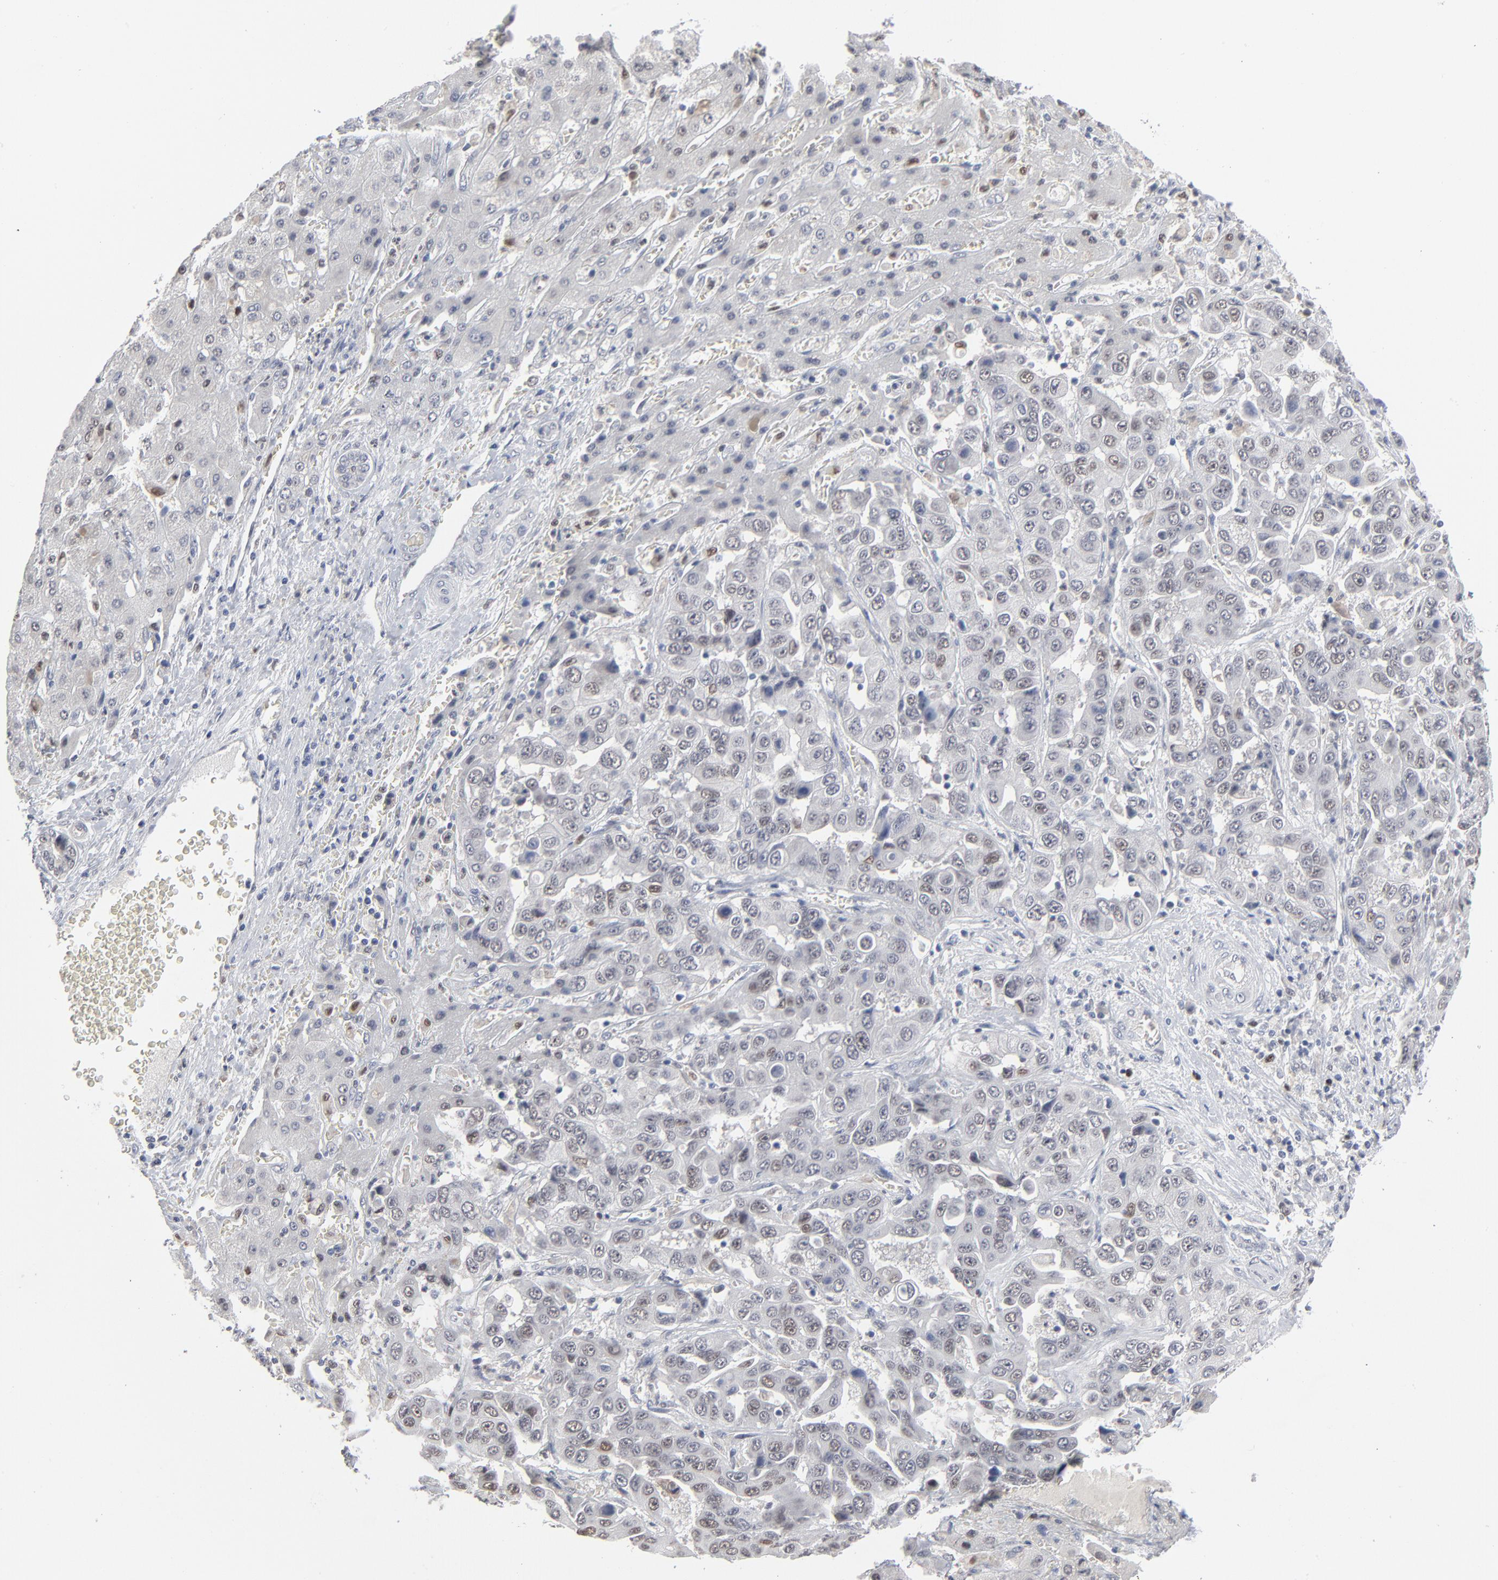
{"staining": {"intensity": "weak", "quantity": "<25%", "location": "nuclear"}, "tissue": "liver cancer", "cell_type": "Tumor cells", "image_type": "cancer", "snomed": [{"axis": "morphology", "description": "Cholangiocarcinoma"}, {"axis": "topography", "description": "Liver"}], "caption": "There is no significant expression in tumor cells of cholangiocarcinoma (liver).", "gene": "FOXN2", "patient": {"sex": "female", "age": 52}}